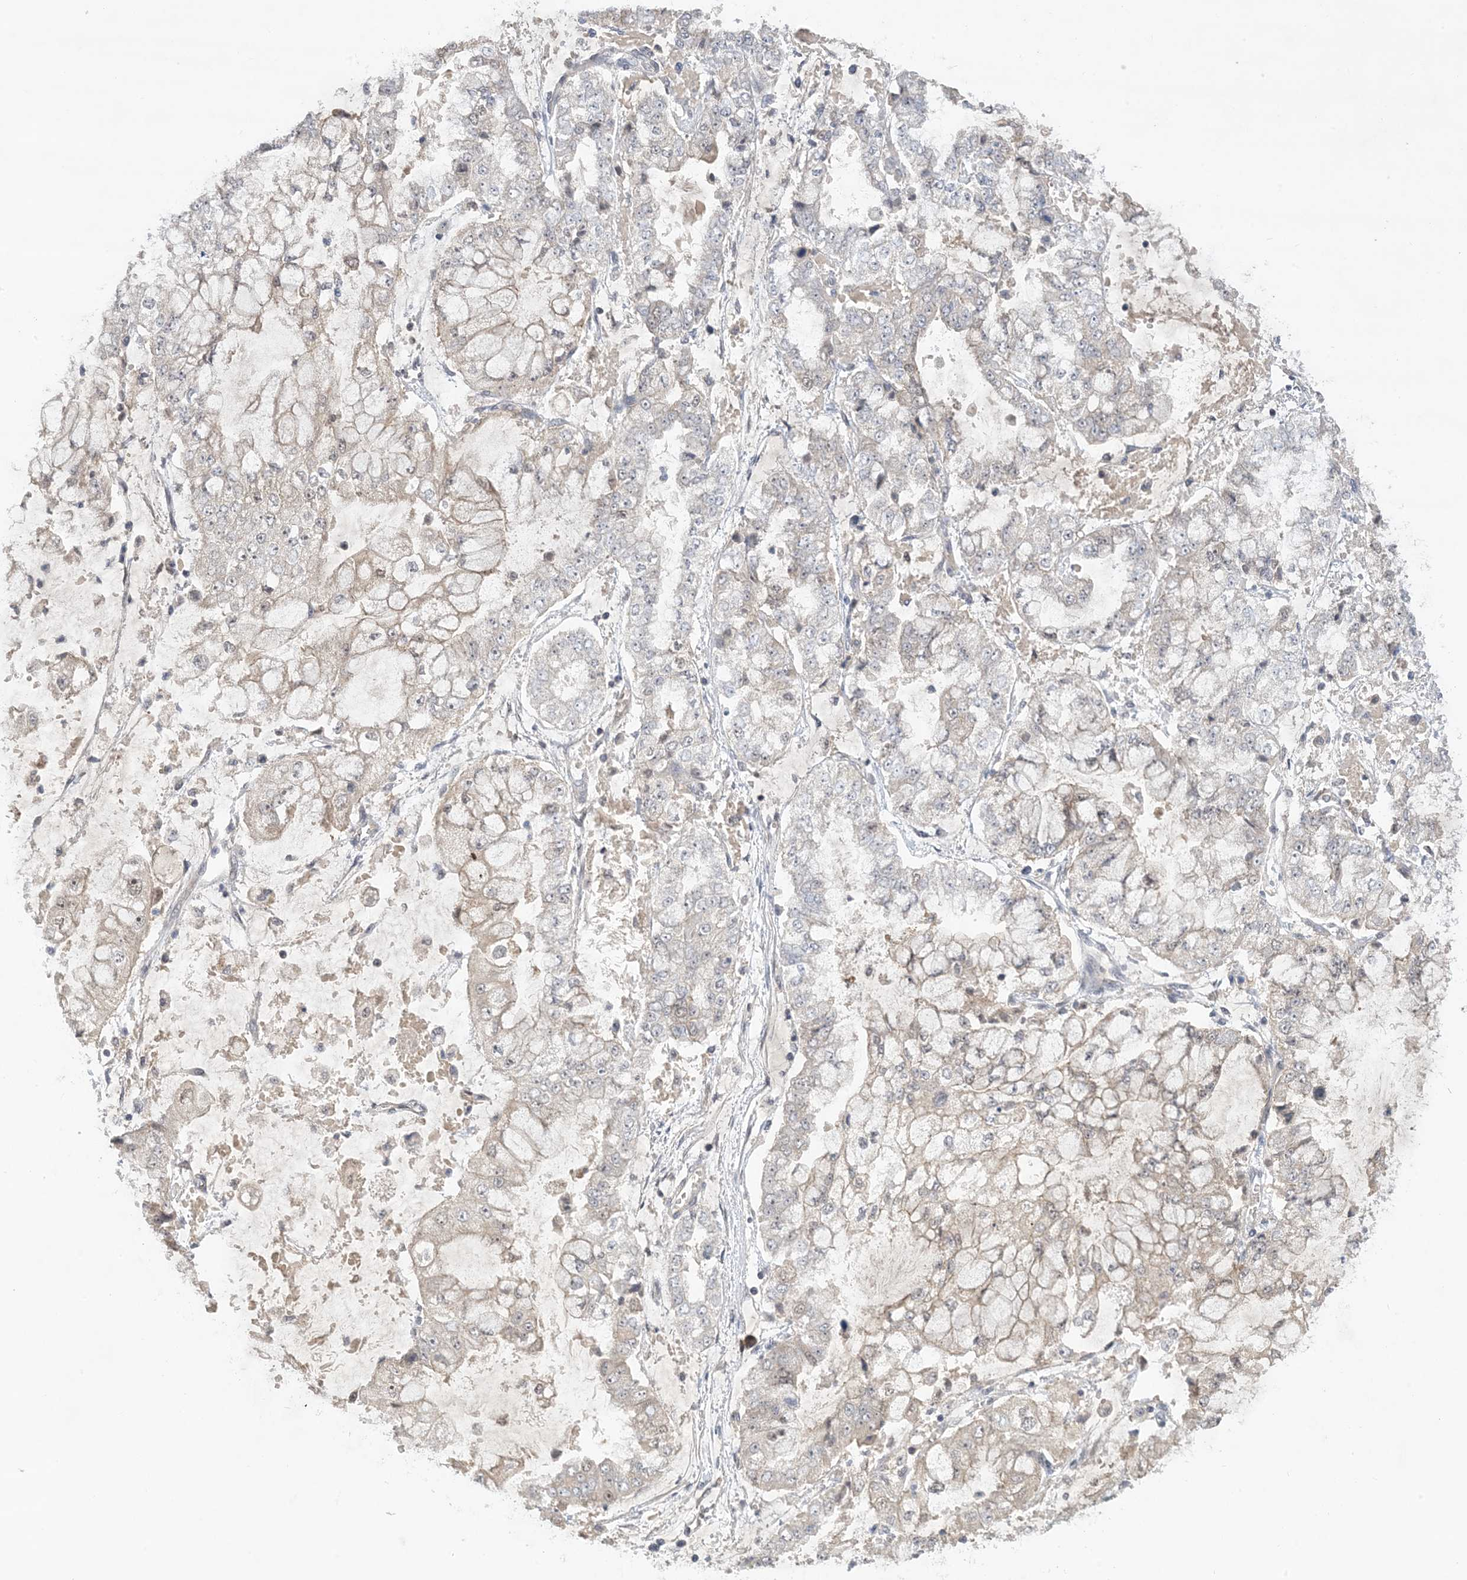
{"staining": {"intensity": "weak", "quantity": "<25%", "location": "cytoplasmic/membranous"}, "tissue": "stomach cancer", "cell_type": "Tumor cells", "image_type": "cancer", "snomed": [{"axis": "morphology", "description": "Adenocarcinoma, NOS"}, {"axis": "topography", "description": "Stomach"}], "caption": "Image shows no significant protein expression in tumor cells of adenocarcinoma (stomach). (Immunohistochemistry, brightfield microscopy, high magnification).", "gene": "UBE2E1", "patient": {"sex": "male", "age": 76}}